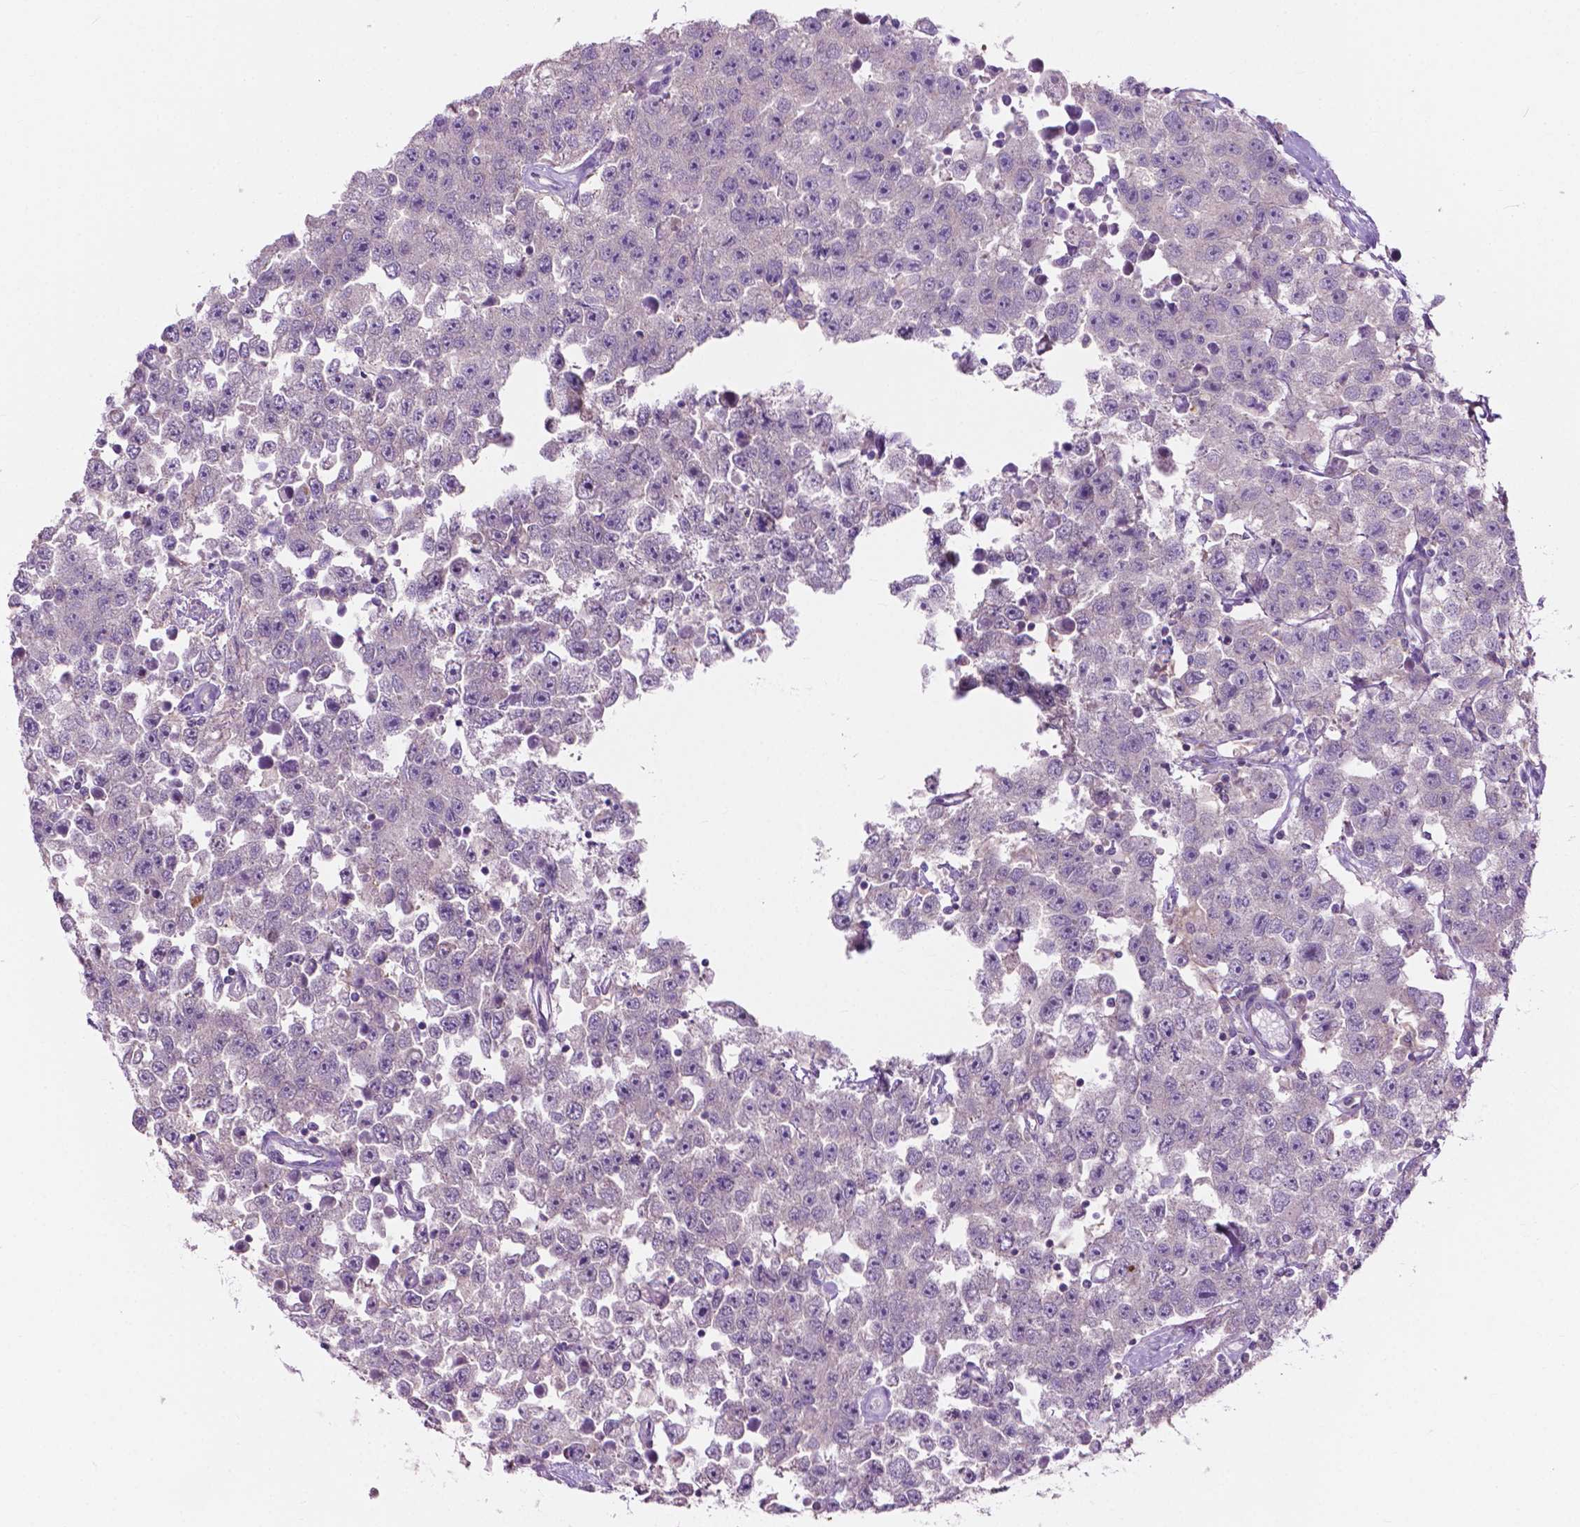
{"staining": {"intensity": "negative", "quantity": "none", "location": "none"}, "tissue": "testis cancer", "cell_type": "Tumor cells", "image_type": "cancer", "snomed": [{"axis": "morphology", "description": "Seminoma, NOS"}, {"axis": "topography", "description": "Testis"}], "caption": "Human testis cancer stained for a protein using immunohistochemistry (IHC) displays no positivity in tumor cells.", "gene": "MZT1", "patient": {"sex": "male", "age": 52}}